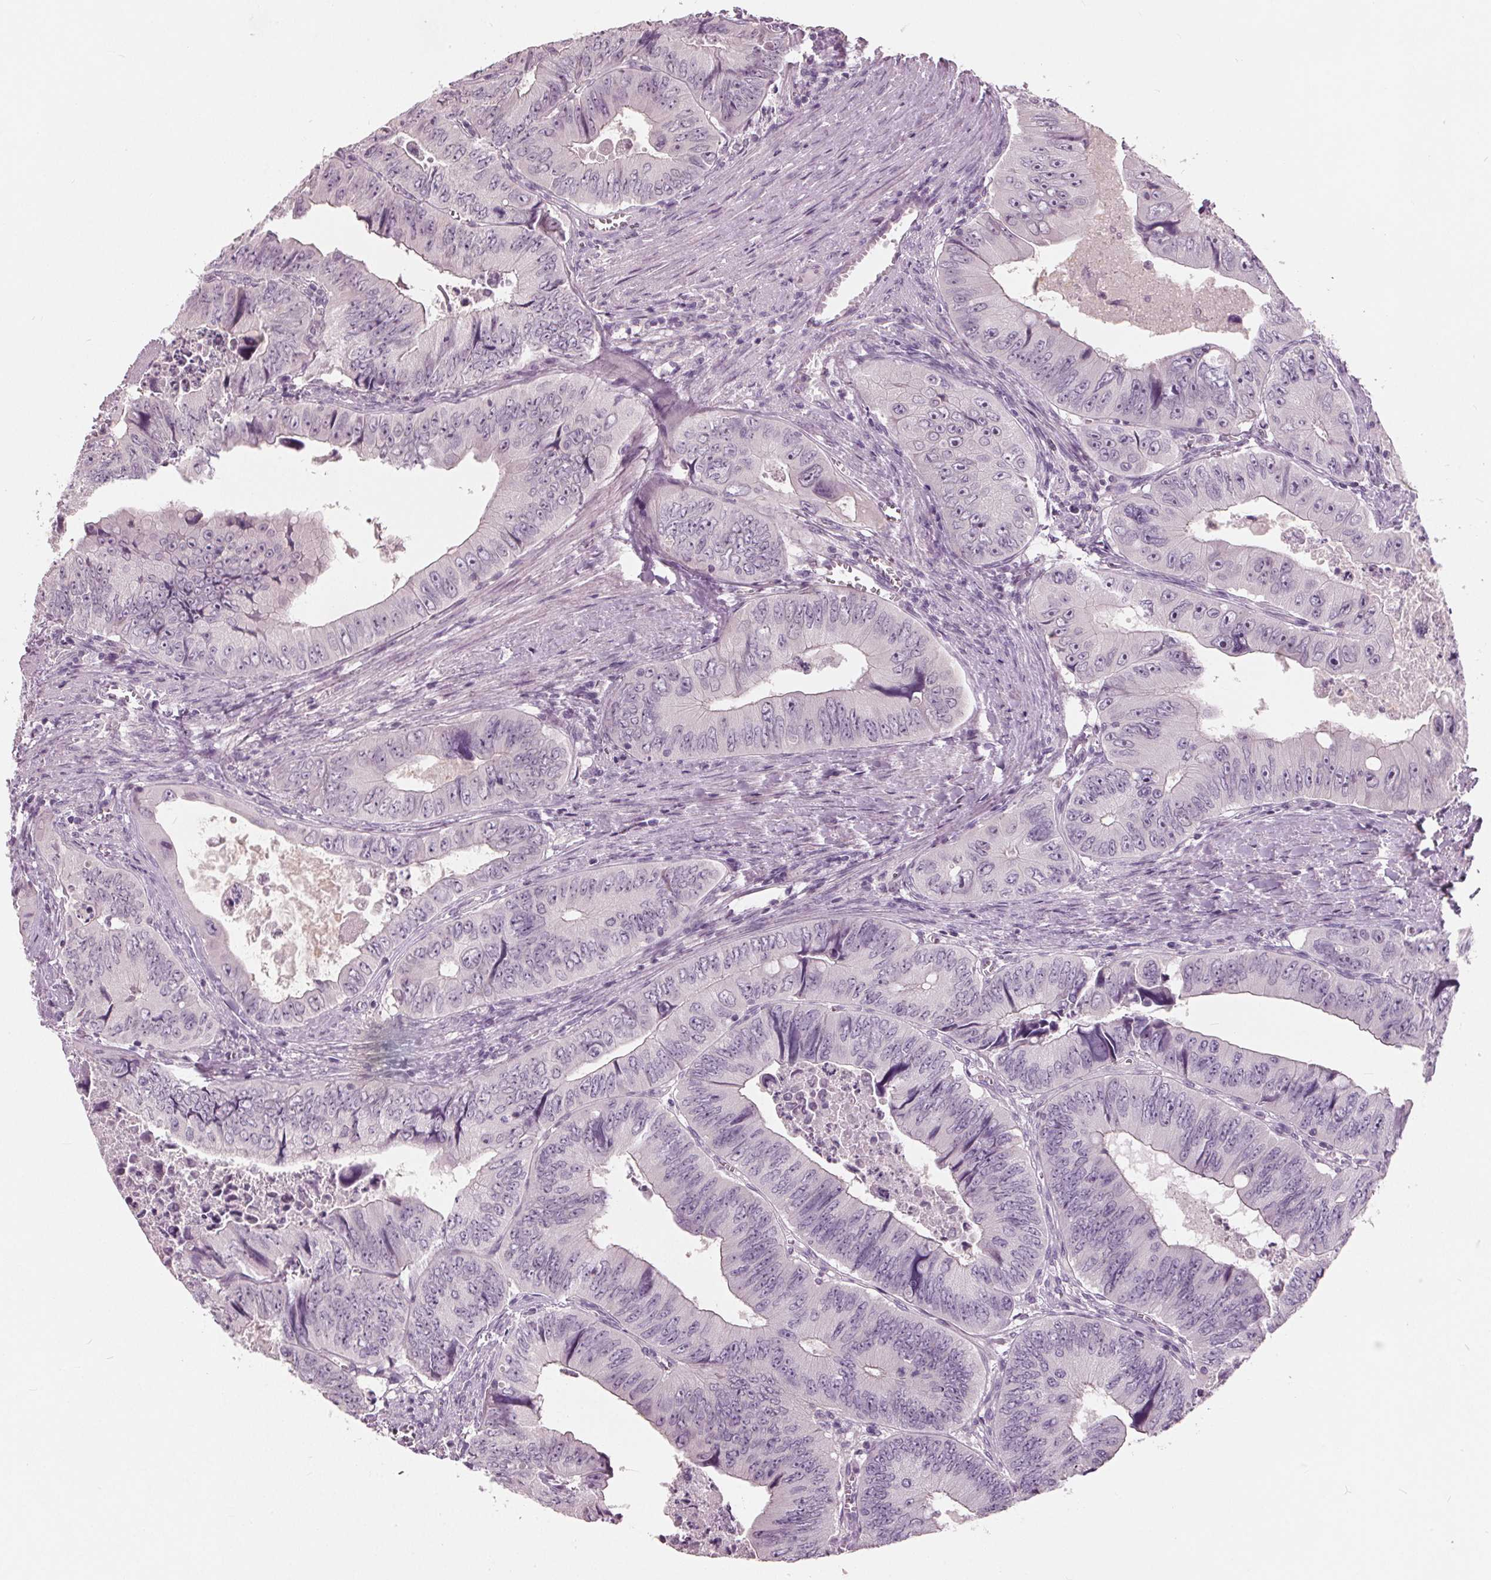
{"staining": {"intensity": "negative", "quantity": "none", "location": "none"}, "tissue": "colorectal cancer", "cell_type": "Tumor cells", "image_type": "cancer", "snomed": [{"axis": "morphology", "description": "Adenocarcinoma, NOS"}, {"axis": "topography", "description": "Colon"}], "caption": "Tumor cells are negative for protein expression in human colorectal cancer.", "gene": "TKFC", "patient": {"sex": "female", "age": 84}}